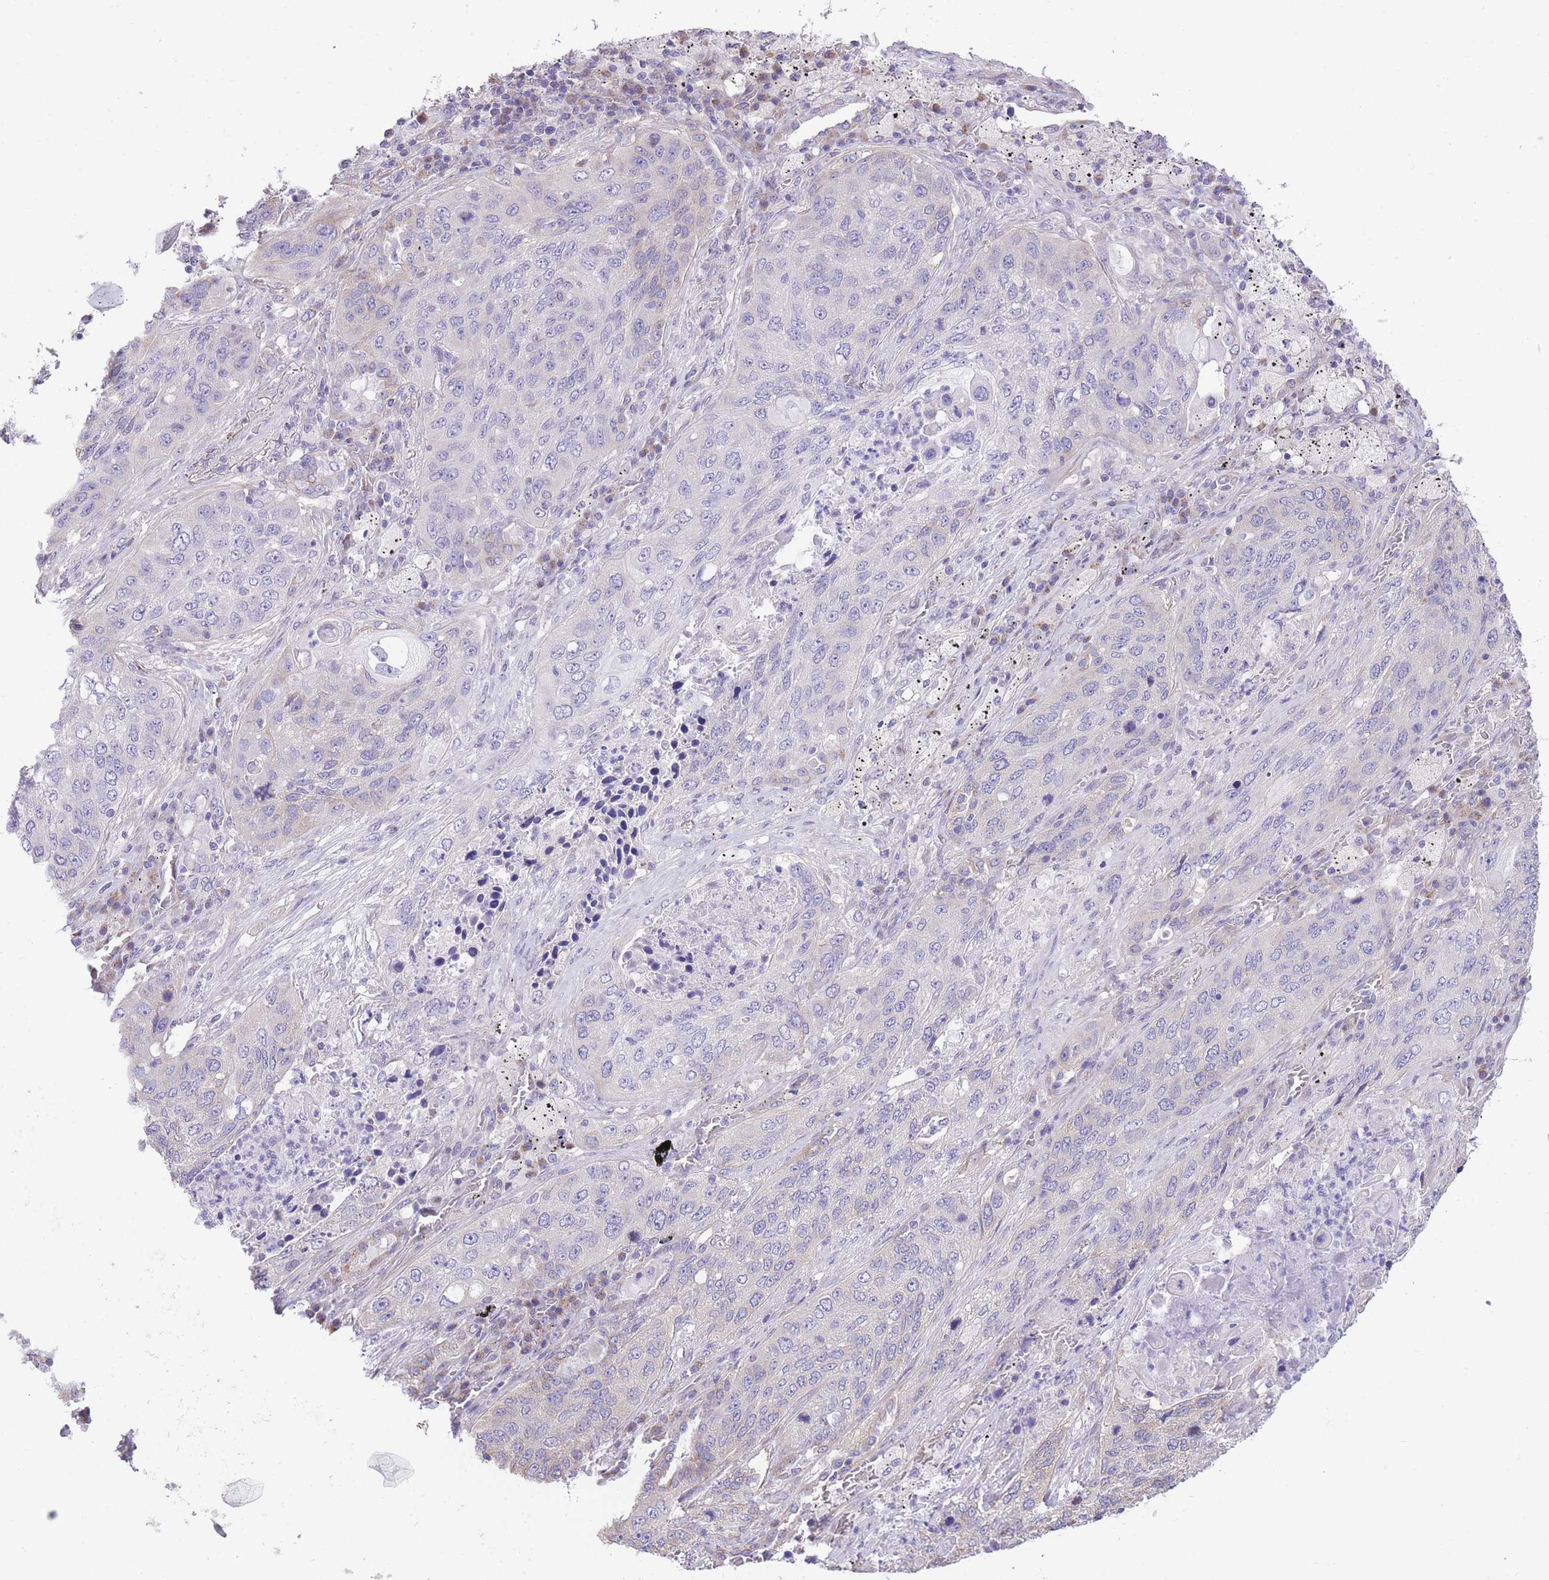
{"staining": {"intensity": "negative", "quantity": "none", "location": "none"}, "tissue": "lung cancer", "cell_type": "Tumor cells", "image_type": "cancer", "snomed": [{"axis": "morphology", "description": "Squamous cell carcinoma, NOS"}, {"axis": "topography", "description": "Lung"}], "caption": "Immunohistochemical staining of squamous cell carcinoma (lung) displays no significant positivity in tumor cells.", "gene": "RHOU", "patient": {"sex": "female", "age": 63}}